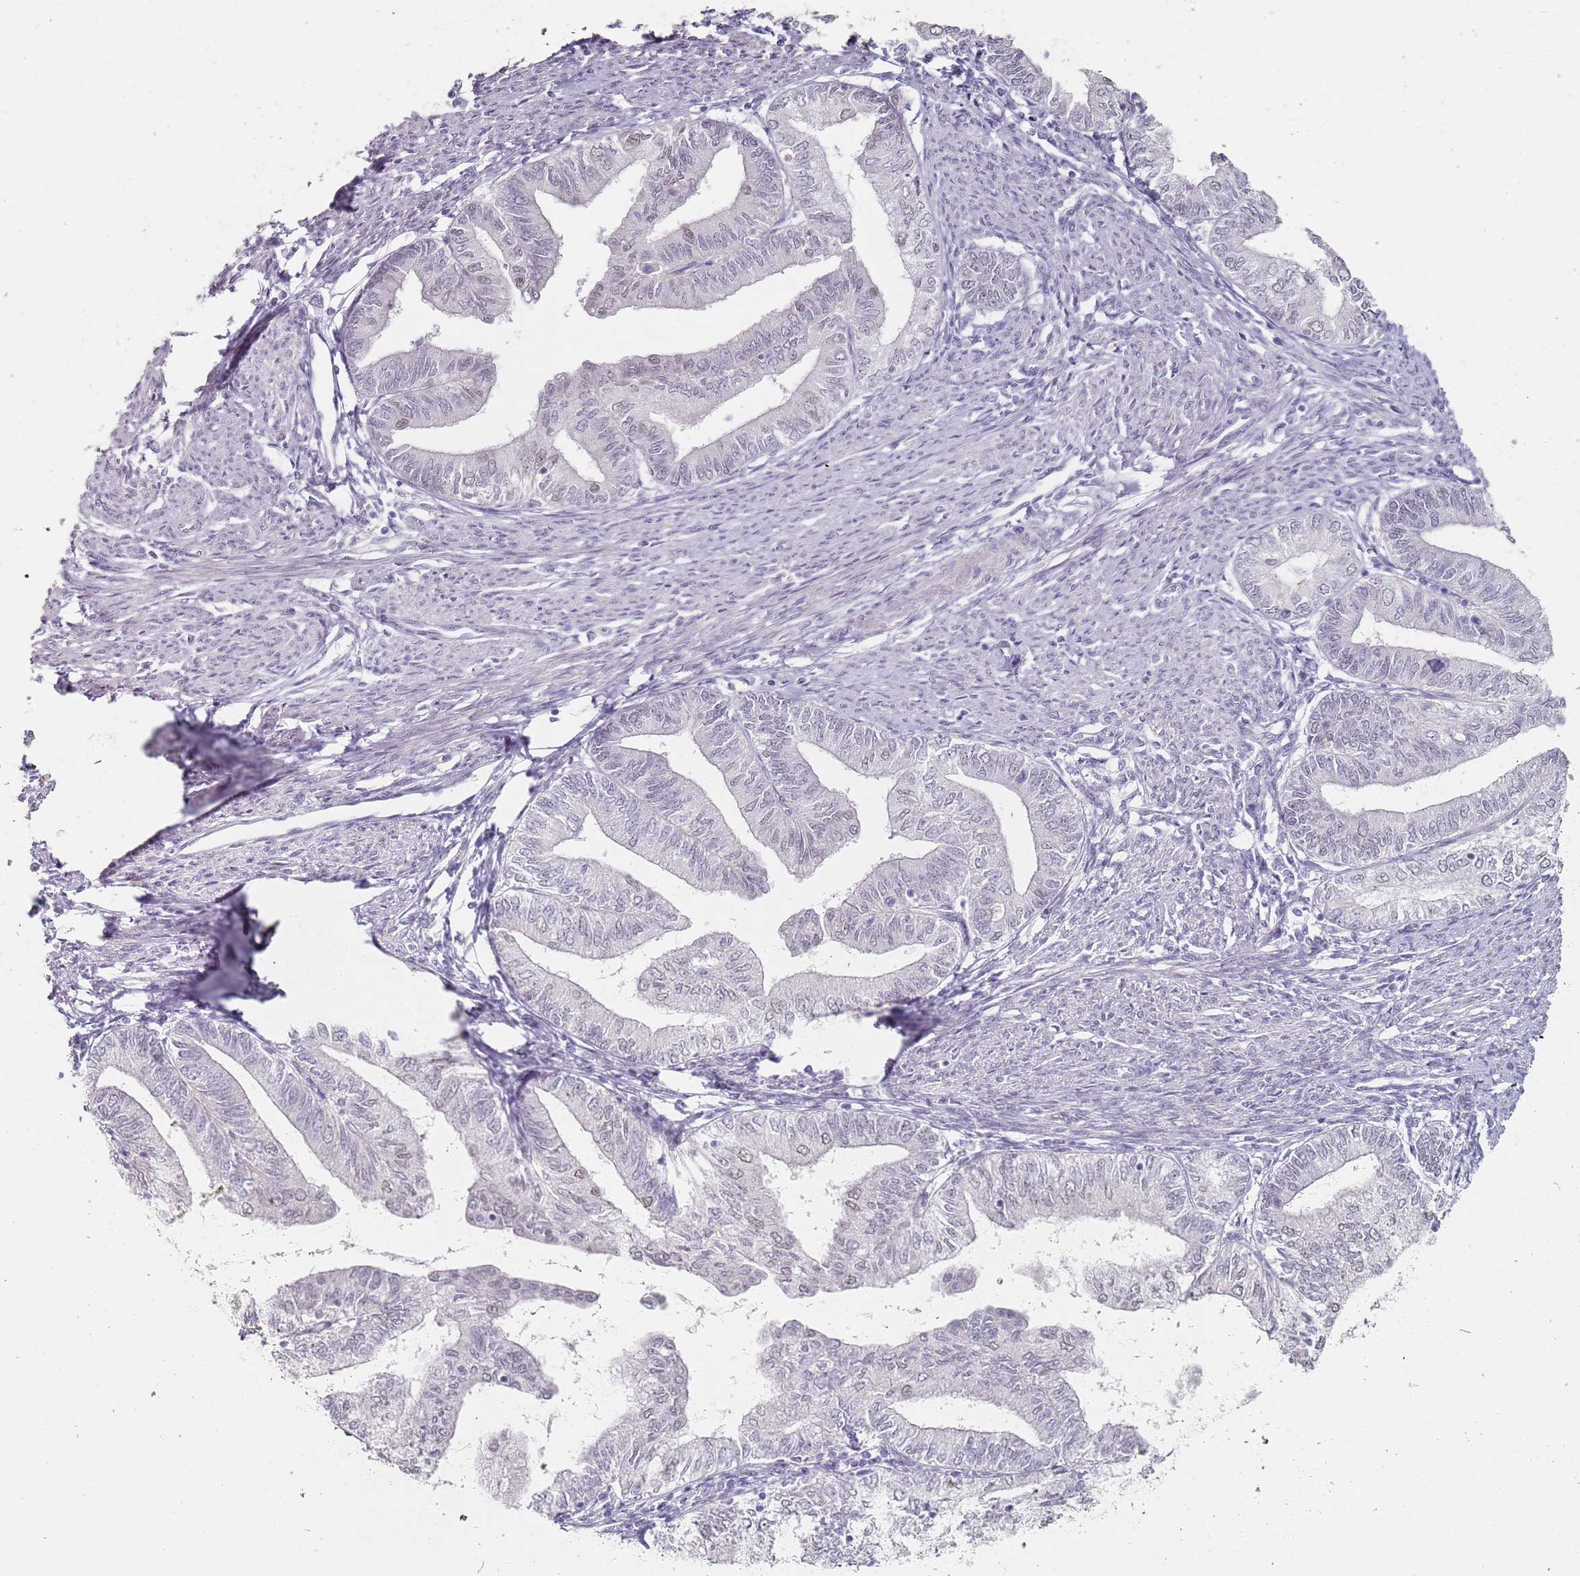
{"staining": {"intensity": "weak", "quantity": "<25%", "location": "nuclear"}, "tissue": "endometrial cancer", "cell_type": "Tumor cells", "image_type": "cancer", "snomed": [{"axis": "morphology", "description": "Adenocarcinoma, NOS"}, {"axis": "topography", "description": "Endometrium"}], "caption": "Tumor cells are negative for protein expression in human endometrial cancer (adenocarcinoma).", "gene": "DNAH11", "patient": {"sex": "female", "age": 66}}